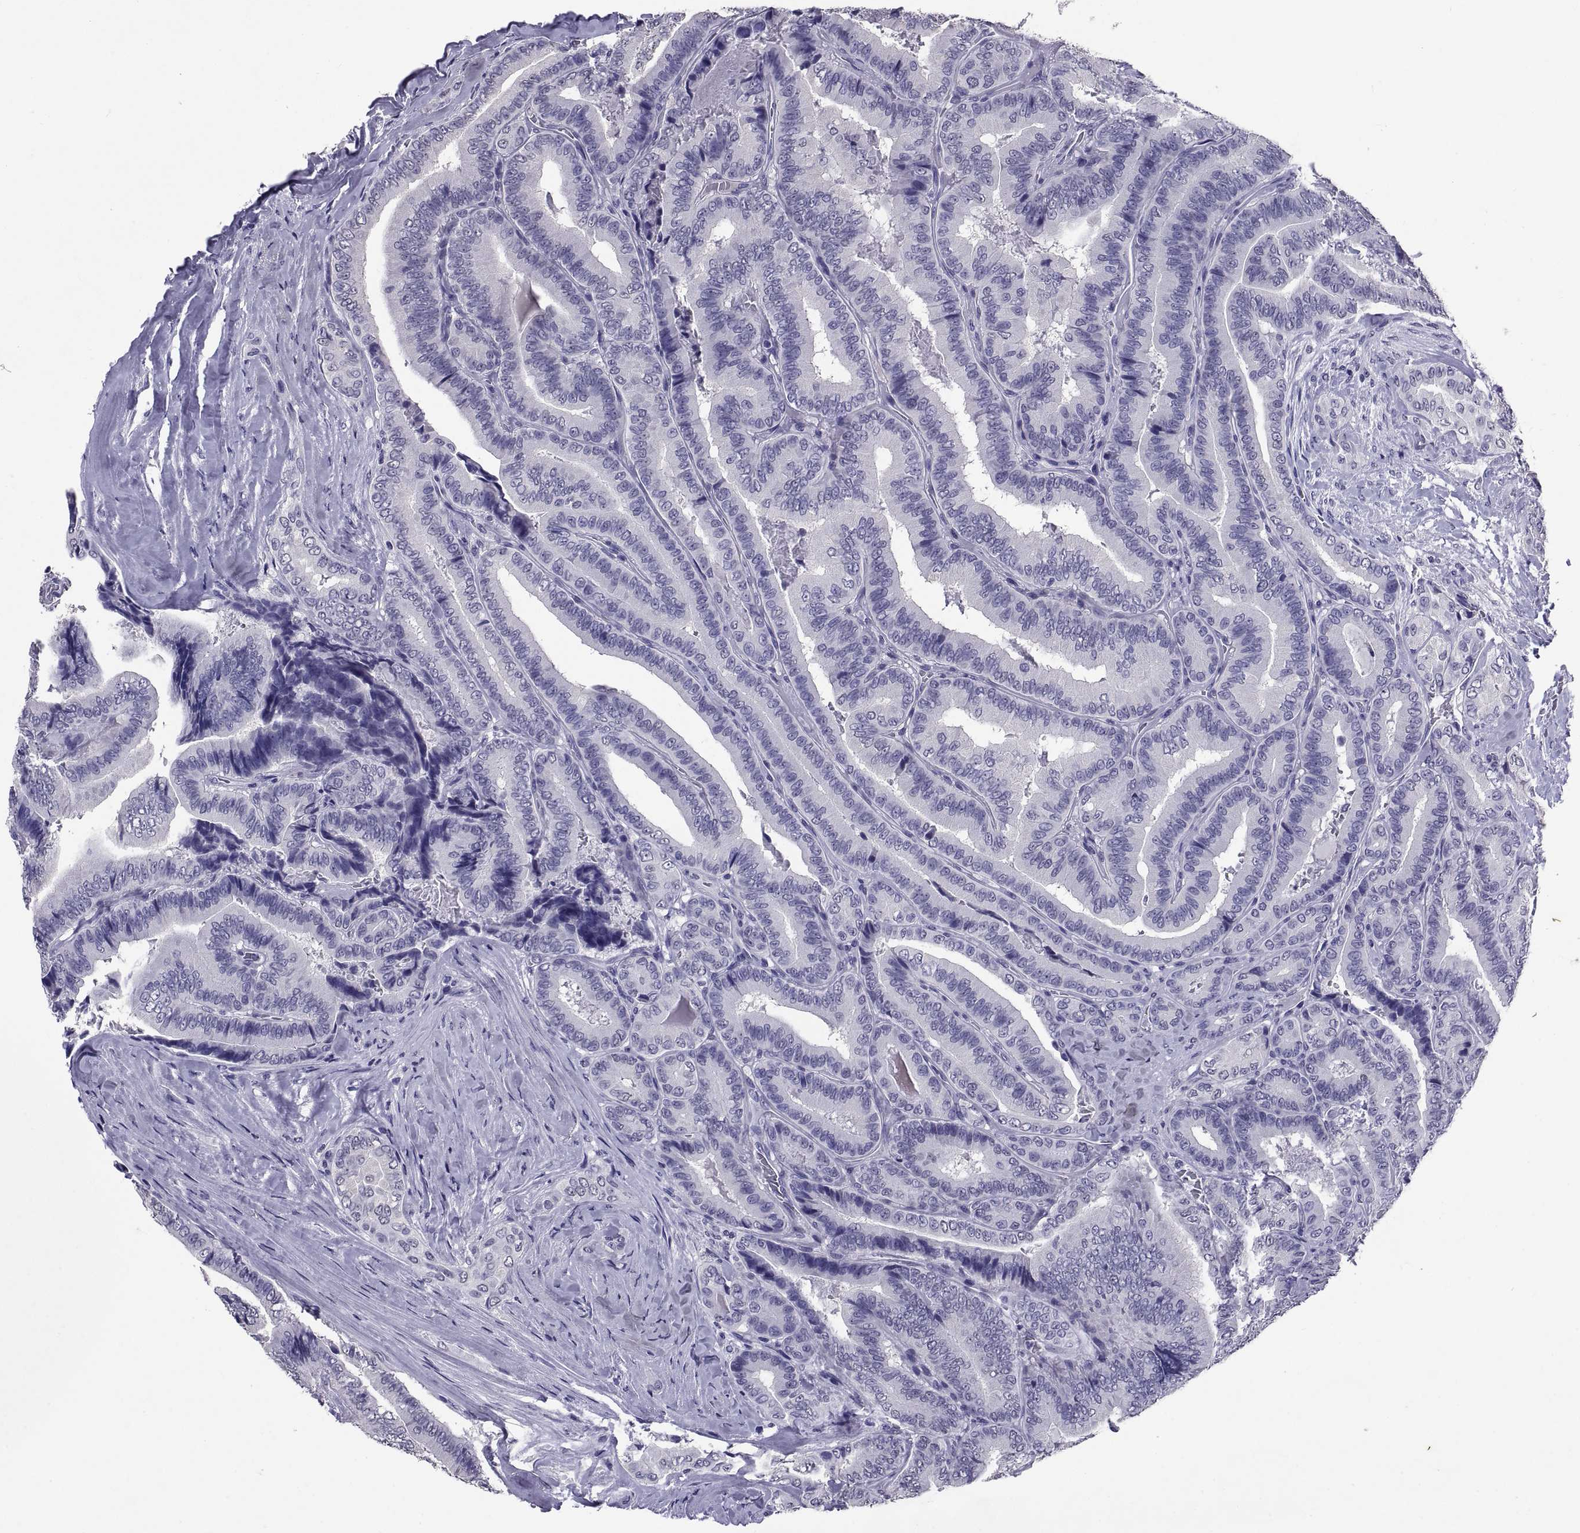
{"staining": {"intensity": "negative", "quantity": "none", "location": "none"}, "tissue": "thyroid cancer", "cell_type": "Tumor cells", "image_type": "cancer", "snomed": [{"axis": "morphology", "description": "Papillary adenocarcinoma, NOS"}, {"axis": "topography", "description": "Thyroid gland"}], "caption": "Human thyroid papillary adenocarcinoma stained for a protein using IHC displays no expression in tumor cells.", "gene": "TGFBR3L", "patient": {"sex": "male", "age": 61}}